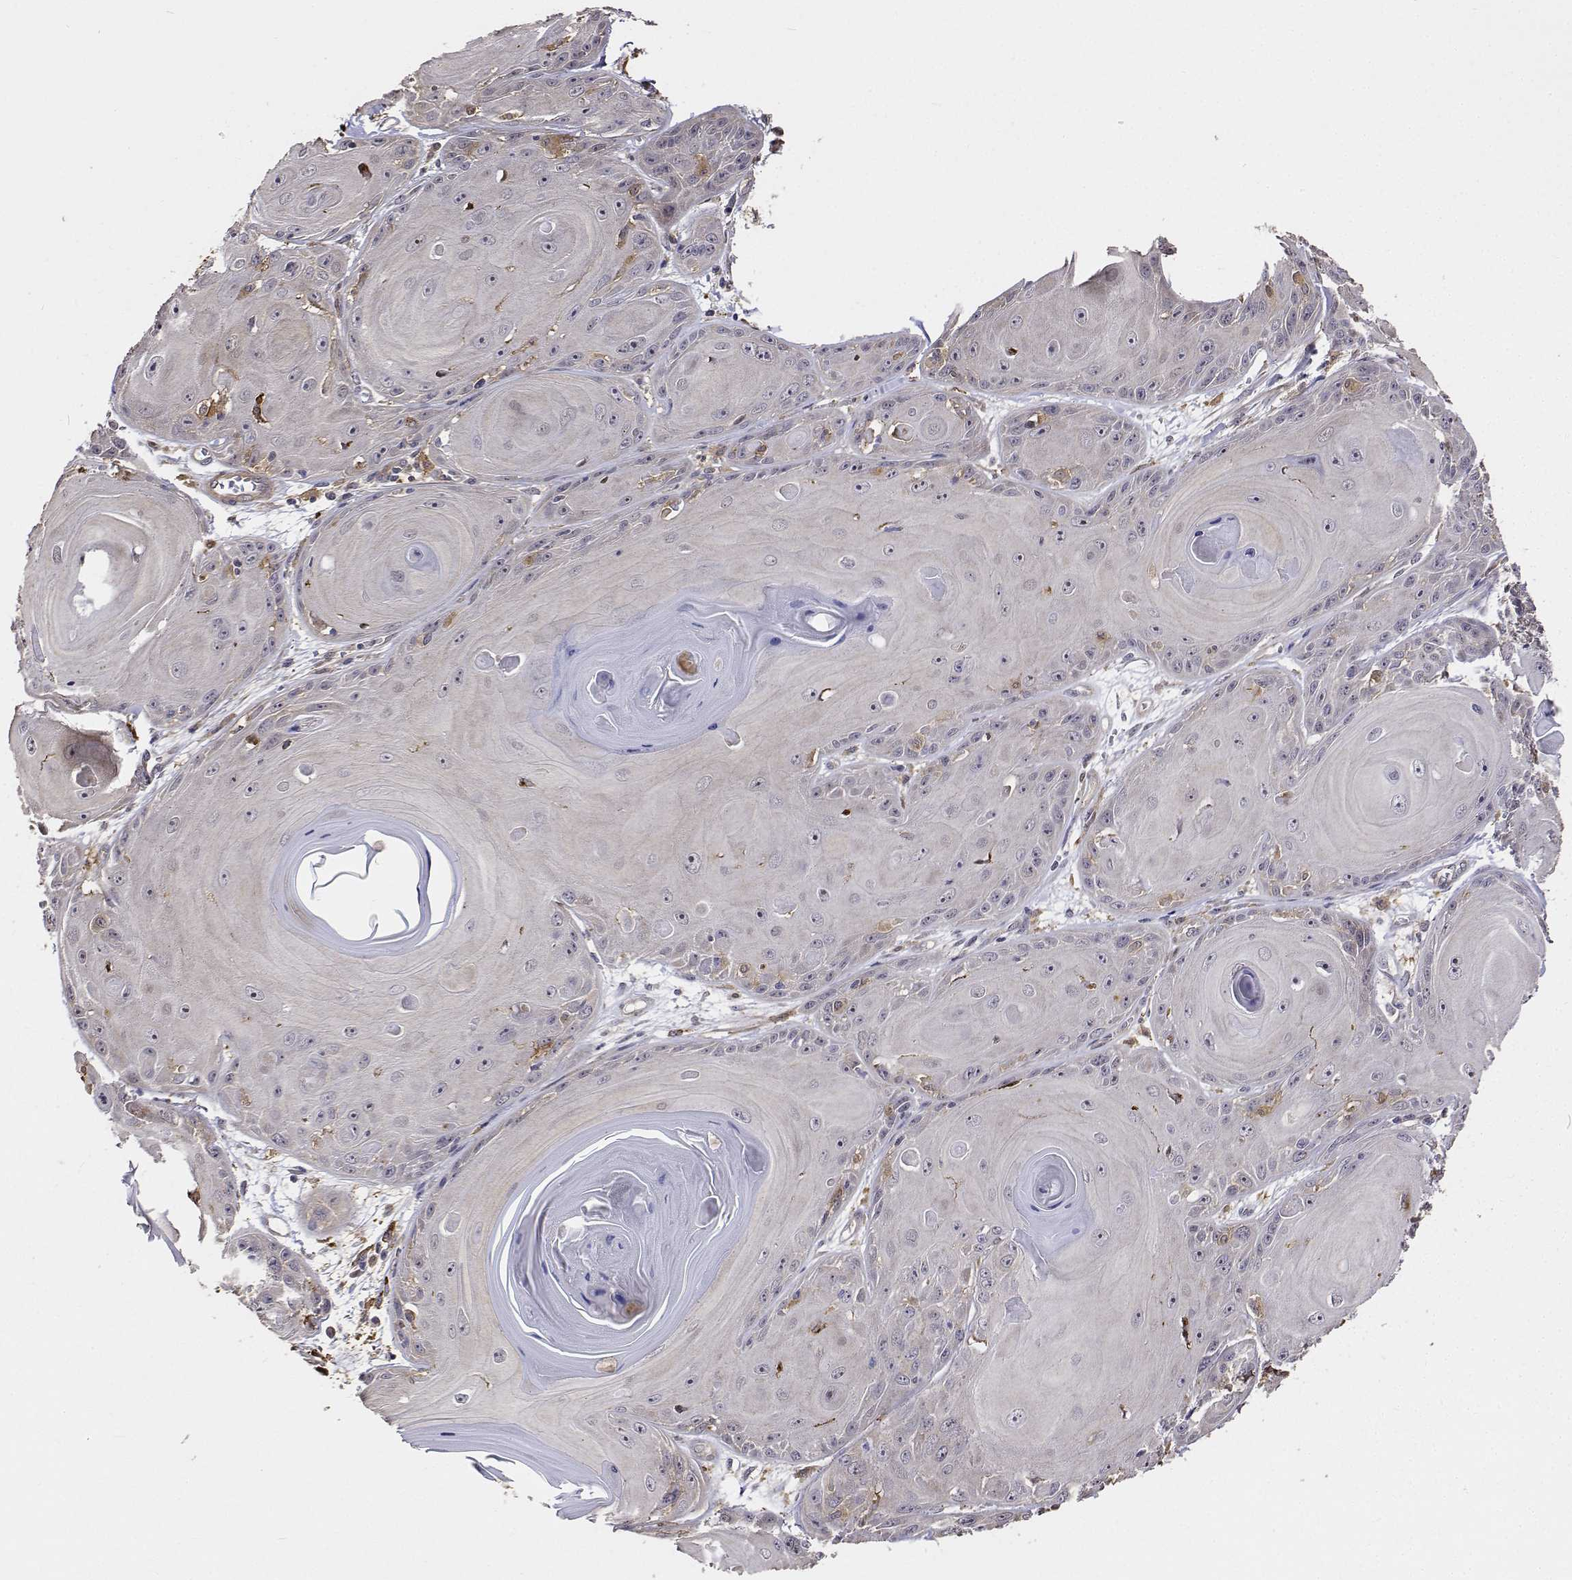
{"staining": {"intensity": "negative", "quantity": "none", "location": "none"}, "tissue": "skin cancer", "cell_type": "Tumor cells", "image_type": "cancer", "snomed": [{"axis": "morphology", "description": "Squamous cell carcinoma, NOS"}, {"axis": "topography", "description": "Skin"}, {"axis": "topography", "description": "Vulva"}], "caption": "Skin squamous cell carcinoma was stained to show a protein in brown. There is no significant positivity in tumor cells.", "gene": "PCID2", "patient": {"sex": "female", "age": 85}}